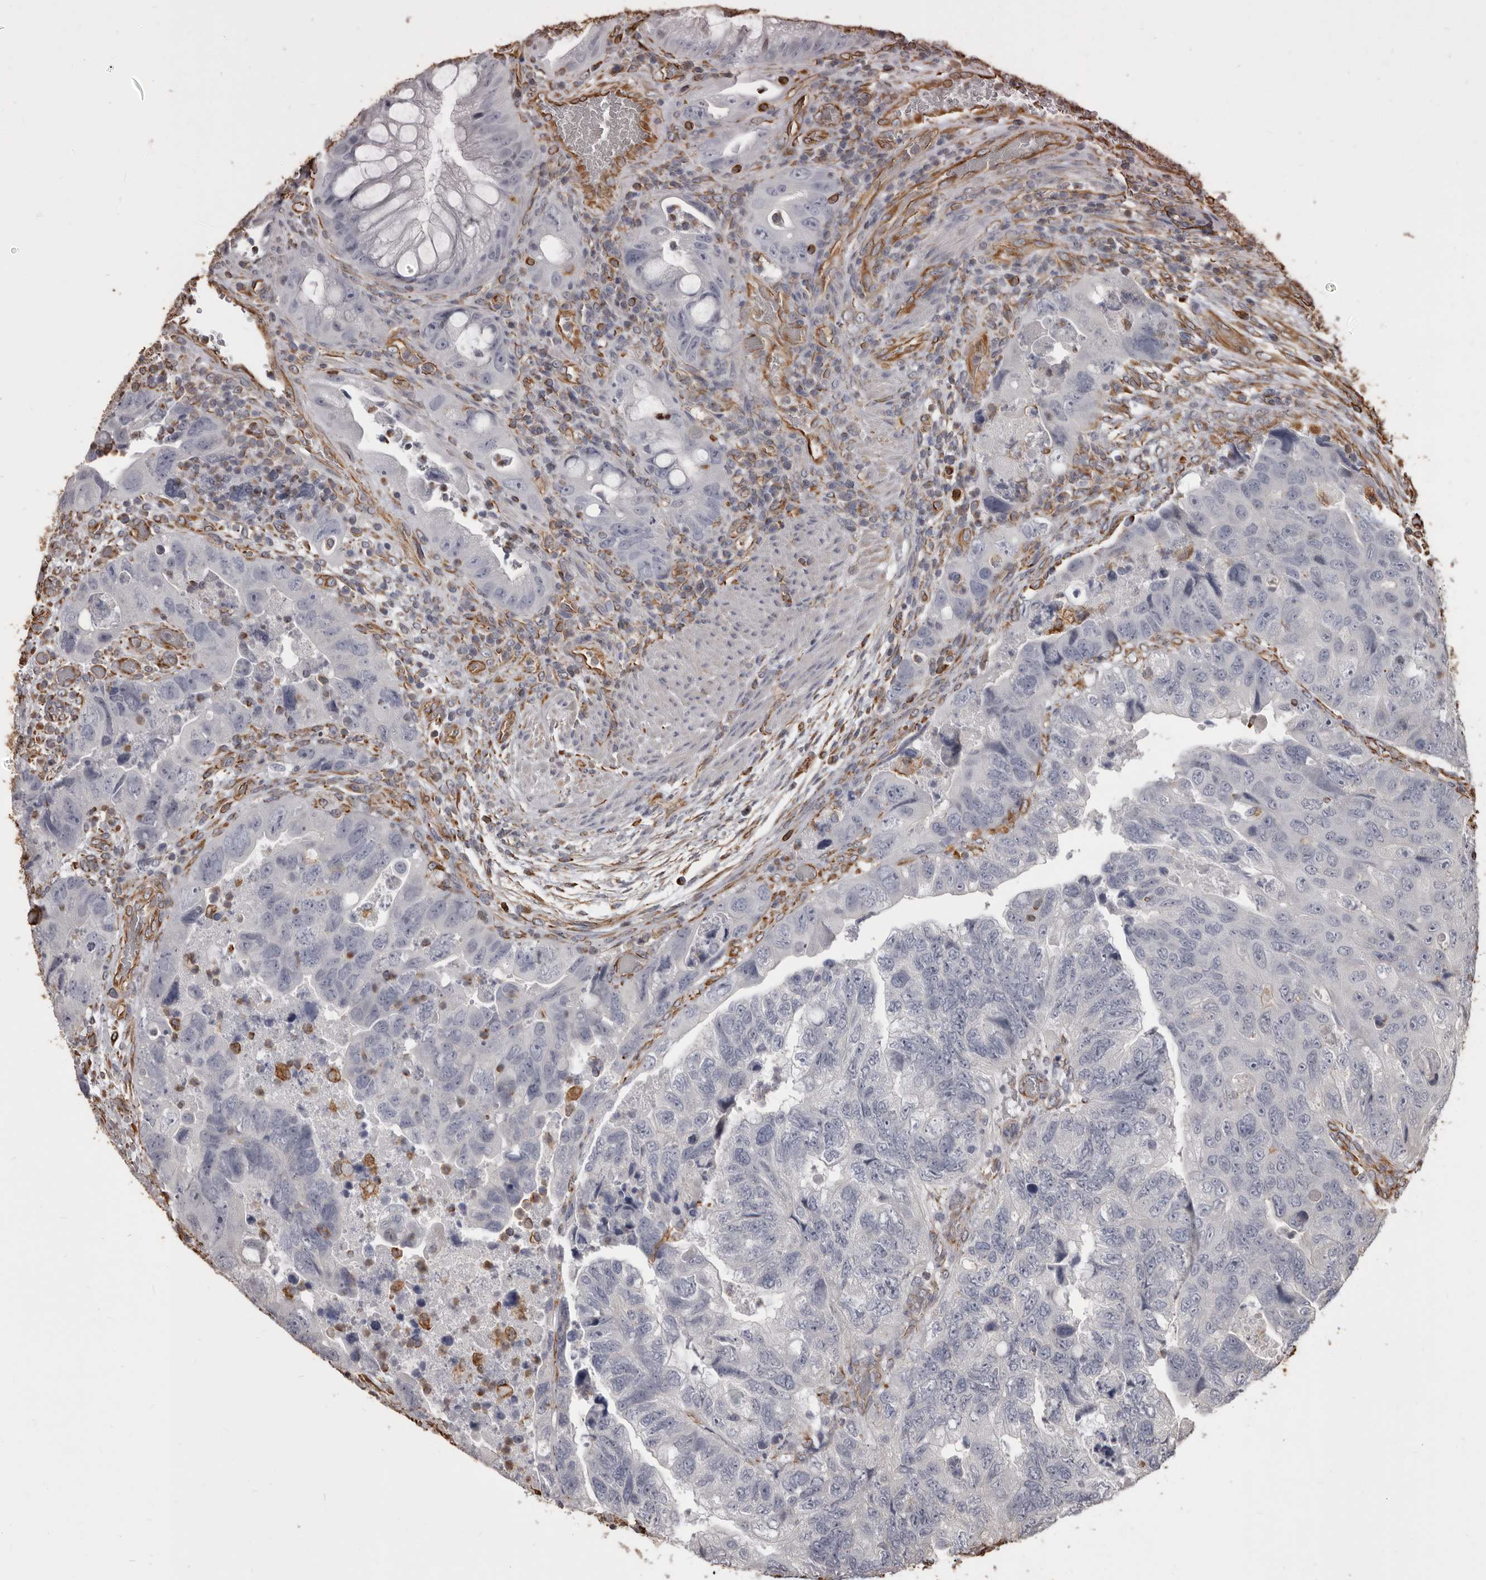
{"staining": {"intensity": "negative", "quantity": "none", "location": "none"}, "tissue": "colorectal cancer", "cell_type": "Tumor cells", "image_type": "cancer", "snomed": [{"axis": "morphology", "description": "Adenocarcinoma, NOS"}, {"axis": "topography", "description": "Rectum"}], "caption": "Immunohistochemical staining of colorectal cancer (adenocarcinoma) demonstrates no significant staining in tumor cells.", "gene": "MTURN", "patient": {"sex": "male", "age": 63}}